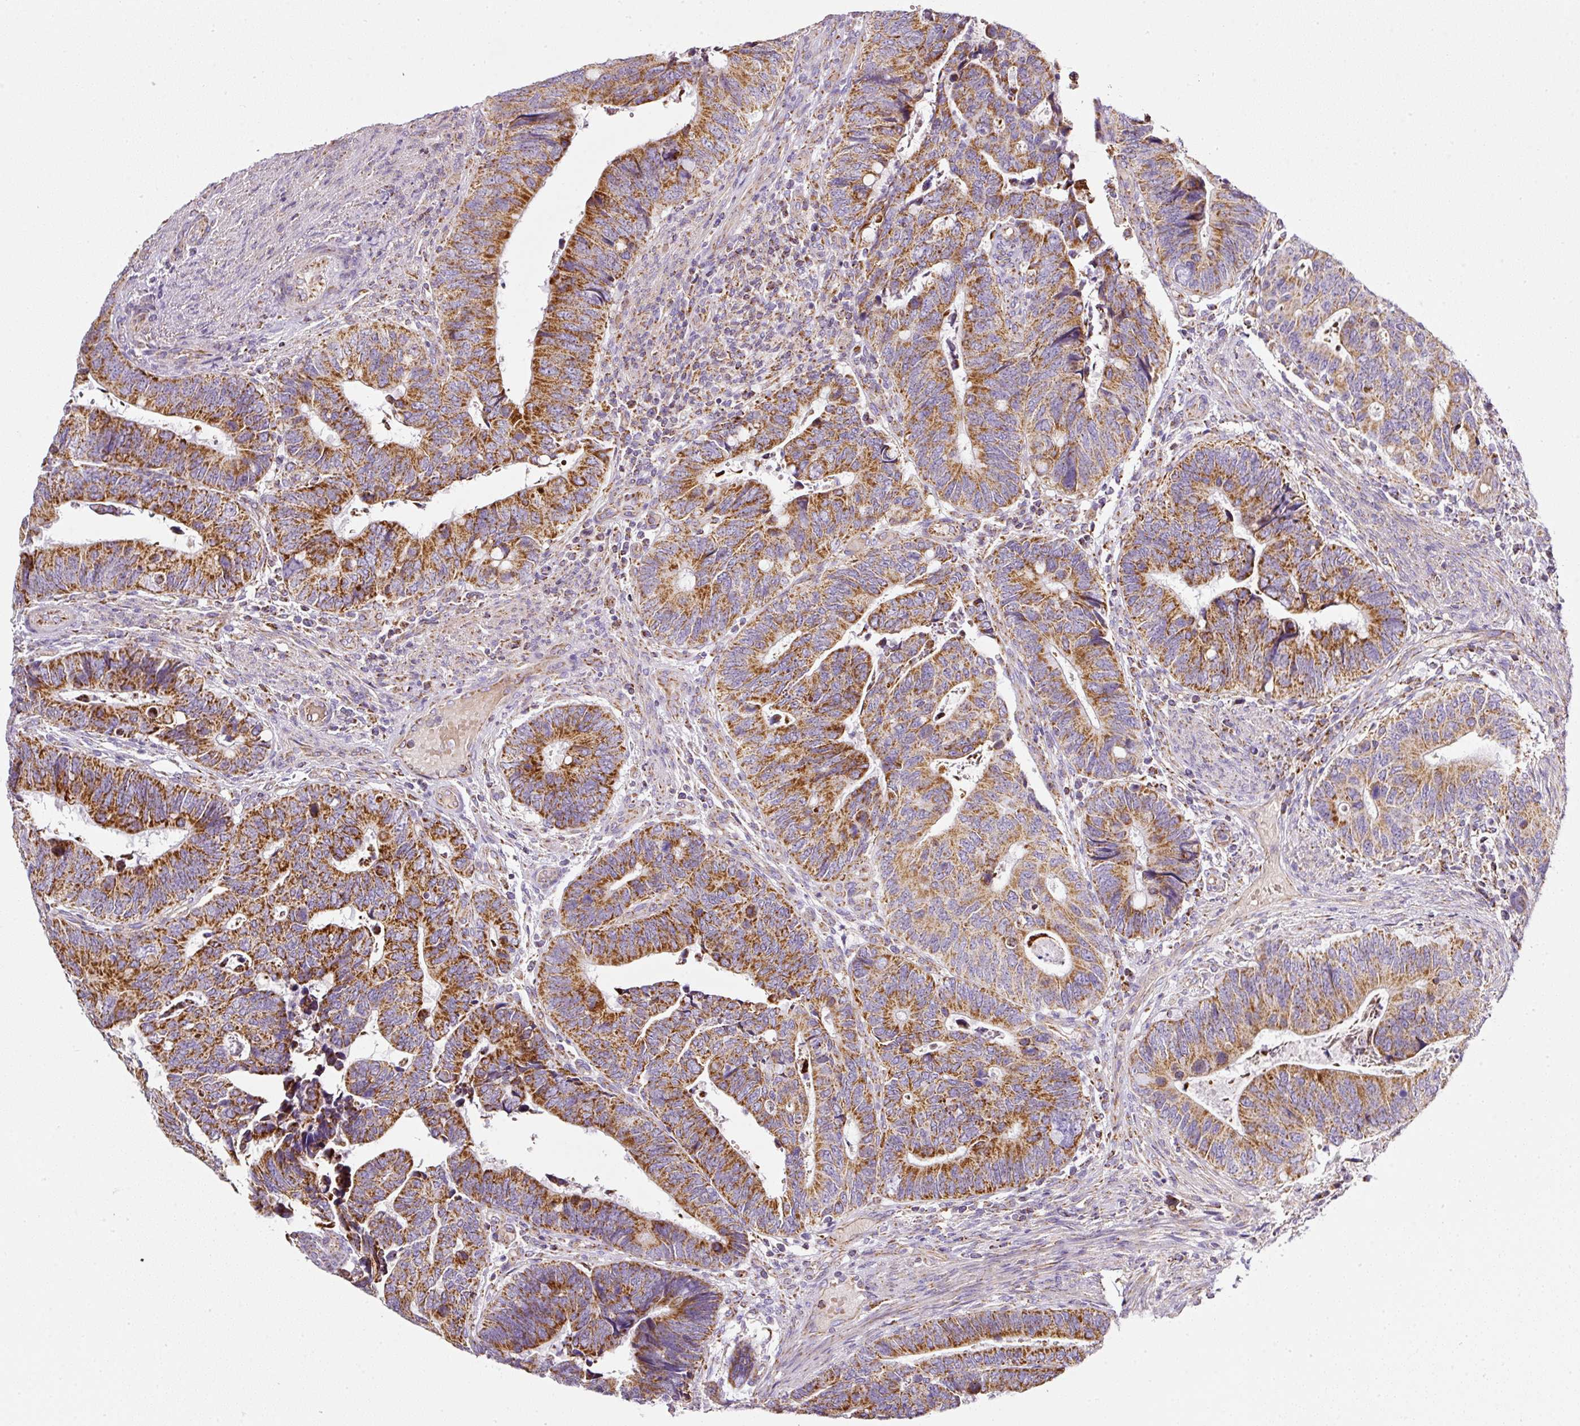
{"staining": {"intensity": "moderate", "quantity": ">75%", "location": "cytoplasmic/membranous"}, "tissue": "colorectal cancer", "cell_type": "Tumor cells", "image_type": "cancer", "snomed": [{"axis": "morphology", "description": "Adenocarcinoma, NOS"}, {"axis": "topography", "description": "Colon"}], "caption": "High-magnification brightfield microscopy of colorectal cancer (adenocarcinoma) stained with DAB (3,3'-diaminobenzidine) (brown) and counterstained with hematoxylin (blue). tumor cells exhibit moderate cytoplasmic/membranous staining is present in approximately>75% of cells. (Stains: DAB in brown, nuclei in blue, Microscopy: brightfield microscopy at high magnification).", "gene": "SDHA", "patient": {"sex": "male", "age": 87}}